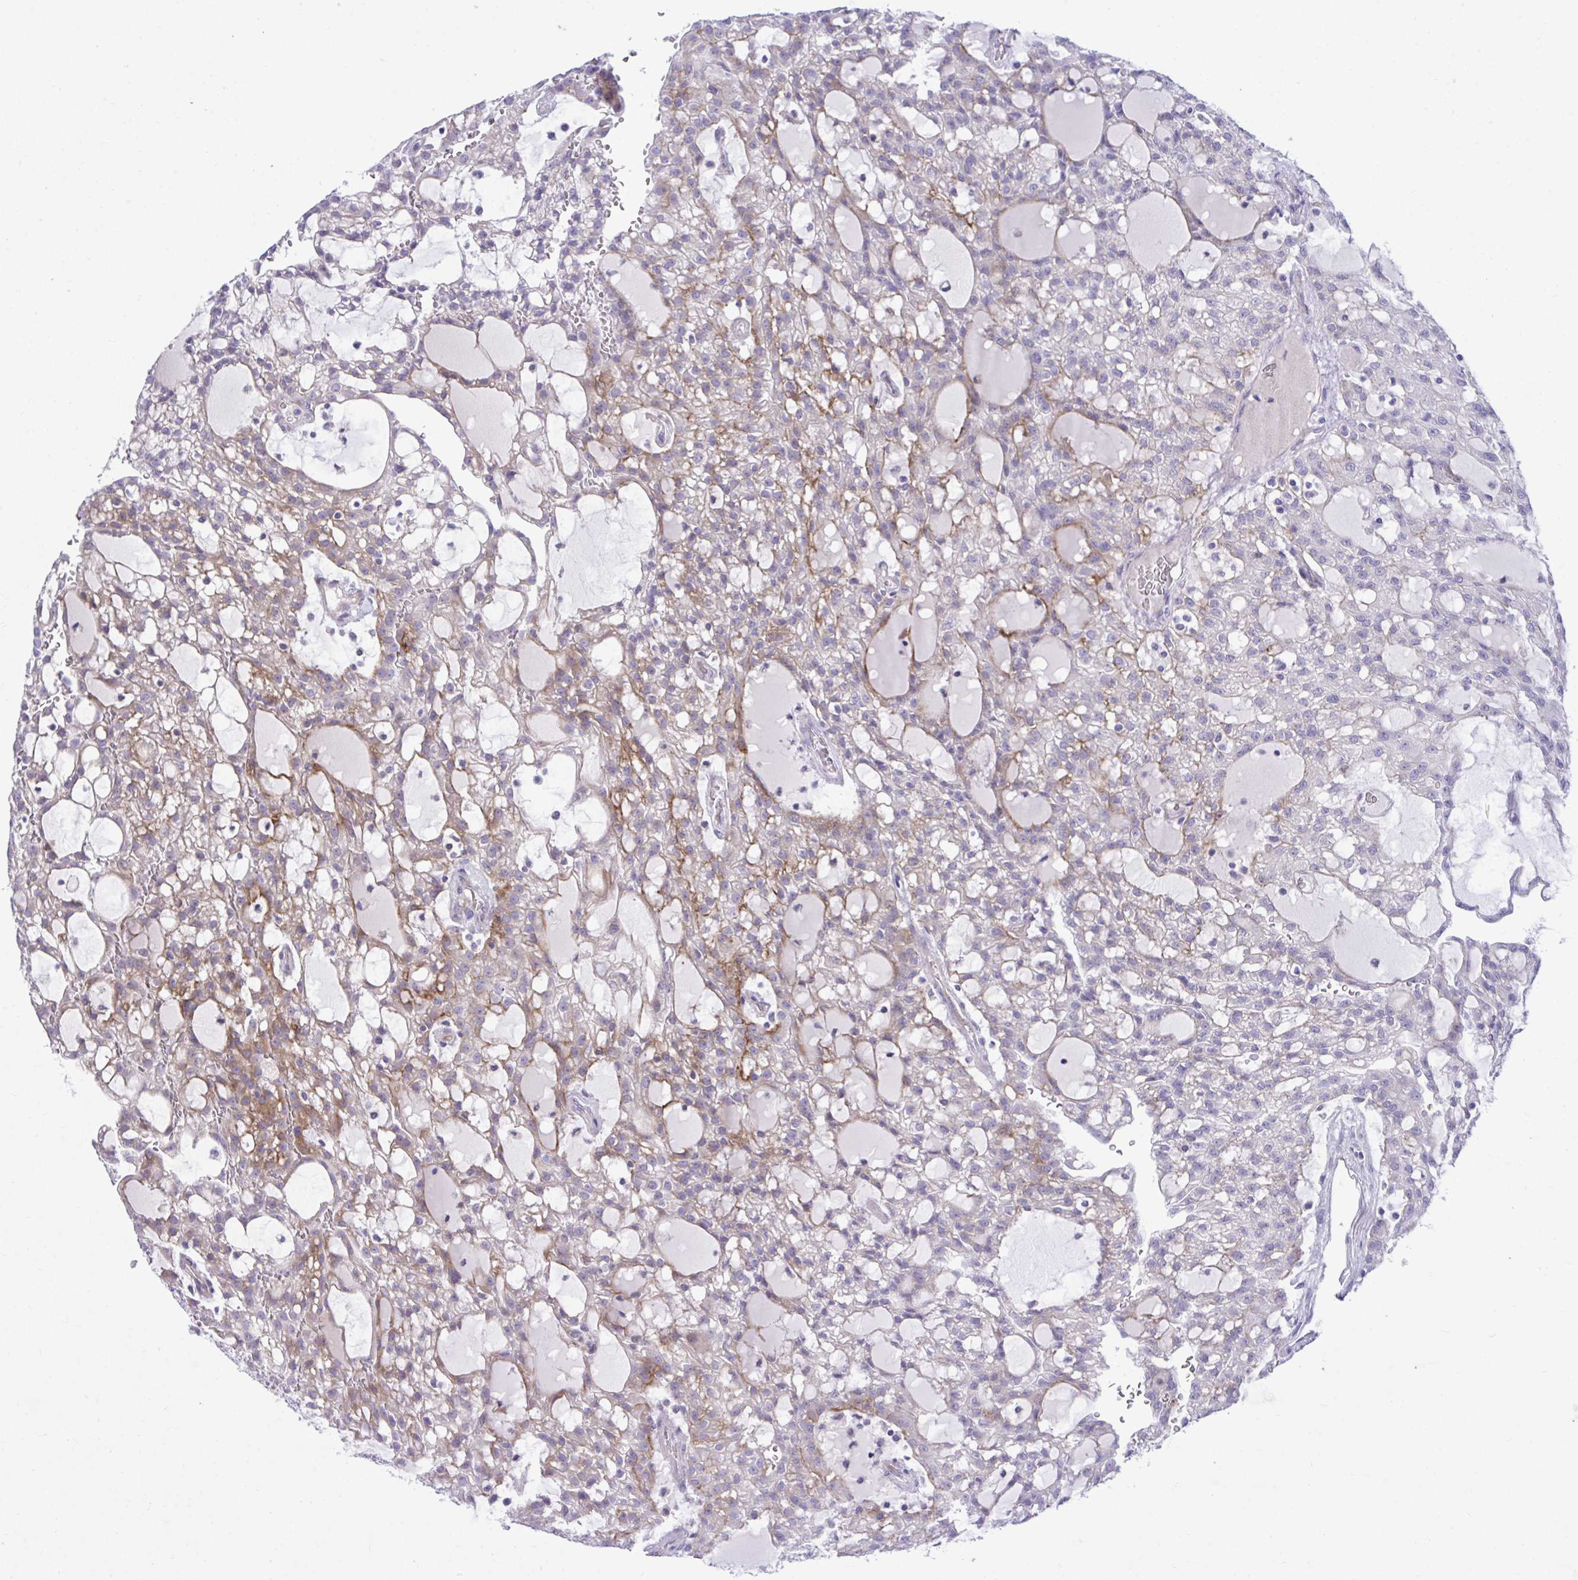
{"staining": {"intensity": "moderate", "quantity": "25%-75%", "location": "cytoplasmic/membranous"}, "tissue": "renal cancer", "cell_type": "Tumor cells", "image_type": "cancer", "snomed": [{"axis": "morphology", "description": "Adenocarcinoma, NOS"}, {"axis": "topography", "description": "Kidney"}], "caption": "Protein positivity by immunohistochemistry displays moderate cytoplasmic/membranous expression in approximately 25%-75% of tumor cells in renal cancer (adenocarcinoma).", "gene": "MED9", "patient": {"sex": "male", "age": 63}}